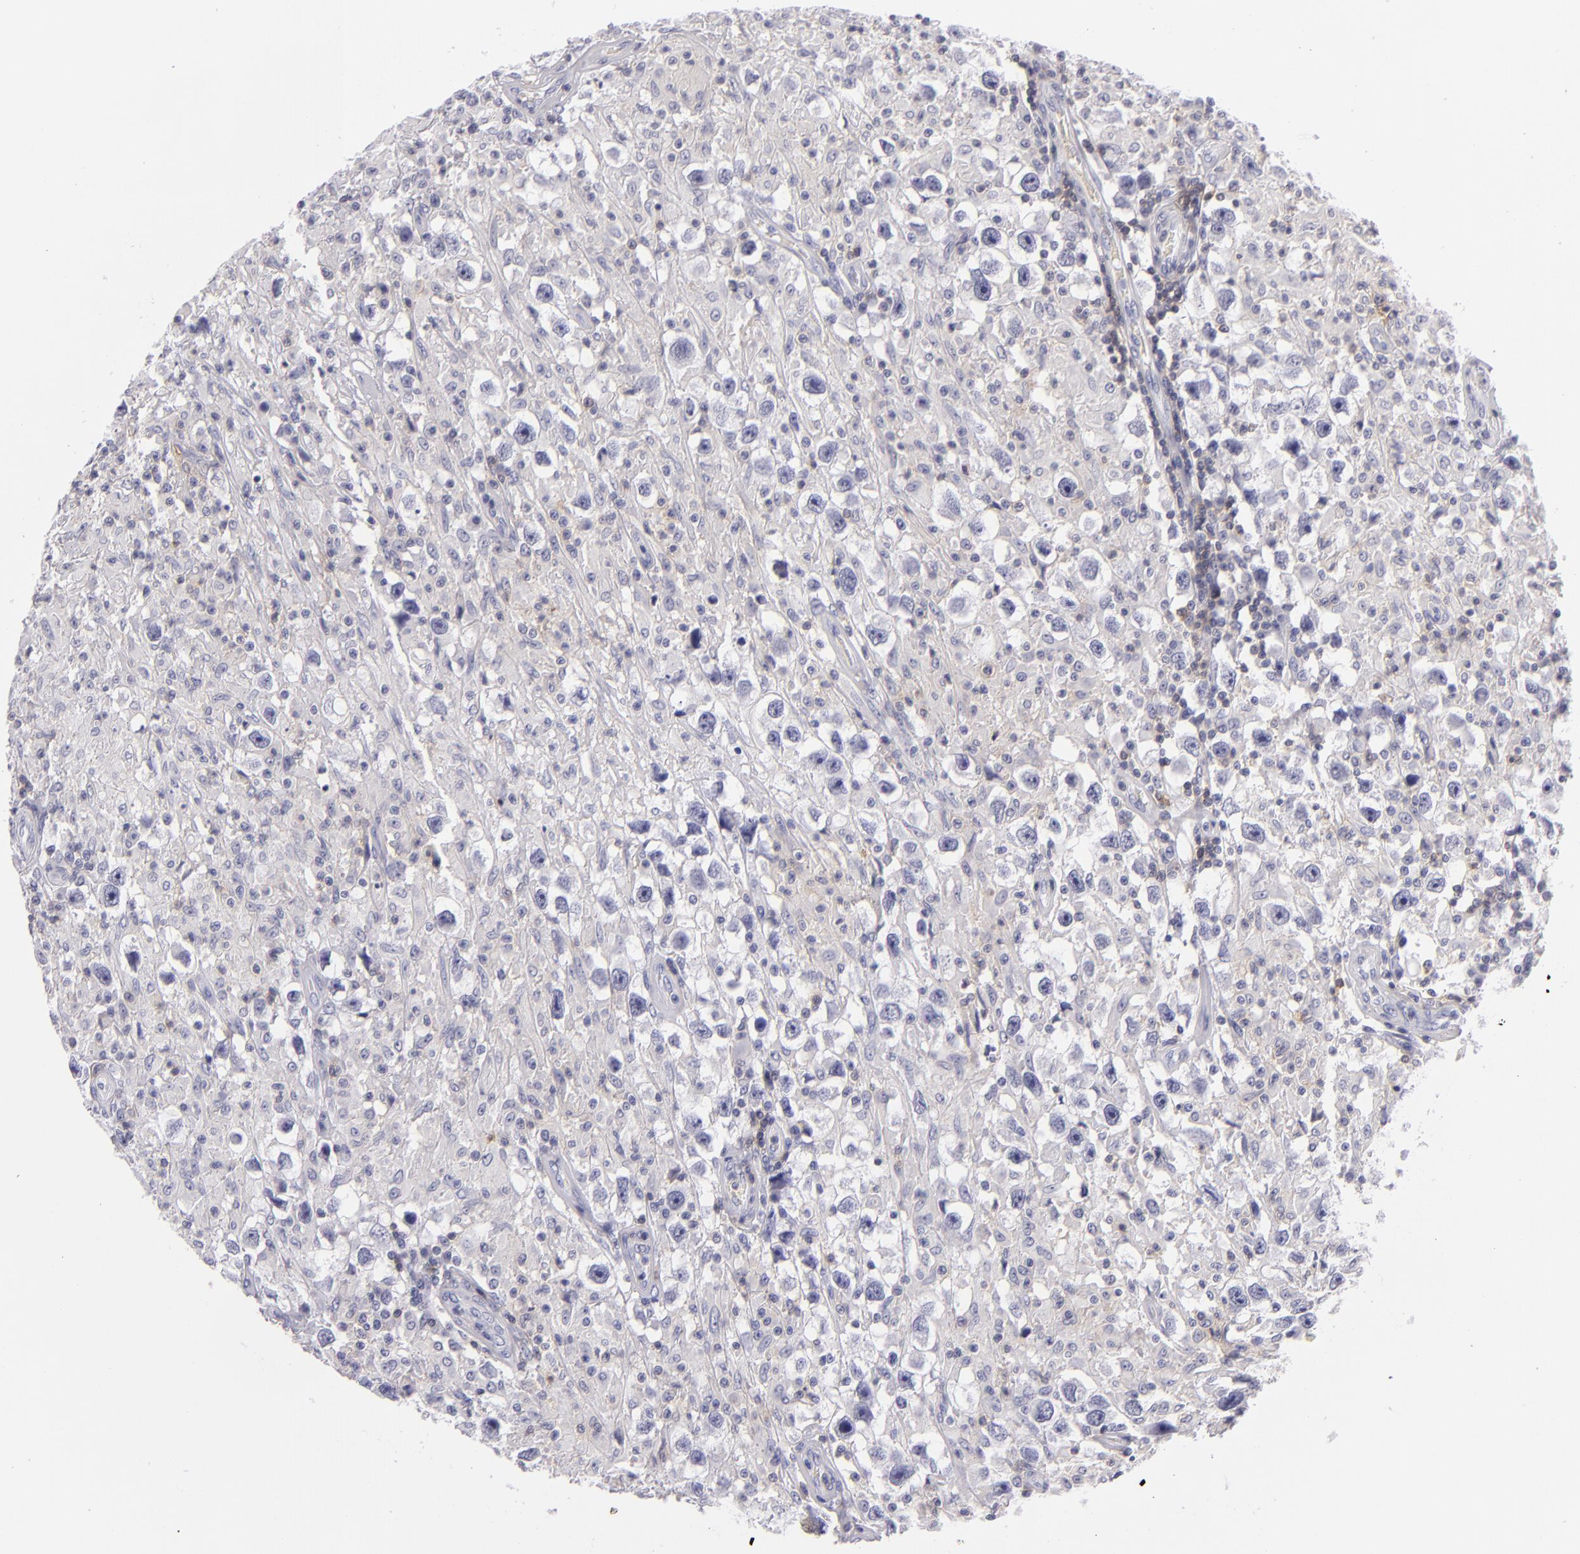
{"staining": {"intensity": "negative", "quantity": "none", "location": "none"}, "tissue": "testis cancer", "cell_type": "Tumor cells", "image_type": "cancer", "snomed": [{"axis": "morphology", "description": "Seminoma, NOS"}, {"axis": "topography", "description": "Testis"}], "caption": "IHC micrograph of neoplastic tissue: testis cancer stained with DAB exhibits no significant protein expression in tumor cells.", "gene": "CD48", "patient": {"sex": "male", "age": 34}}